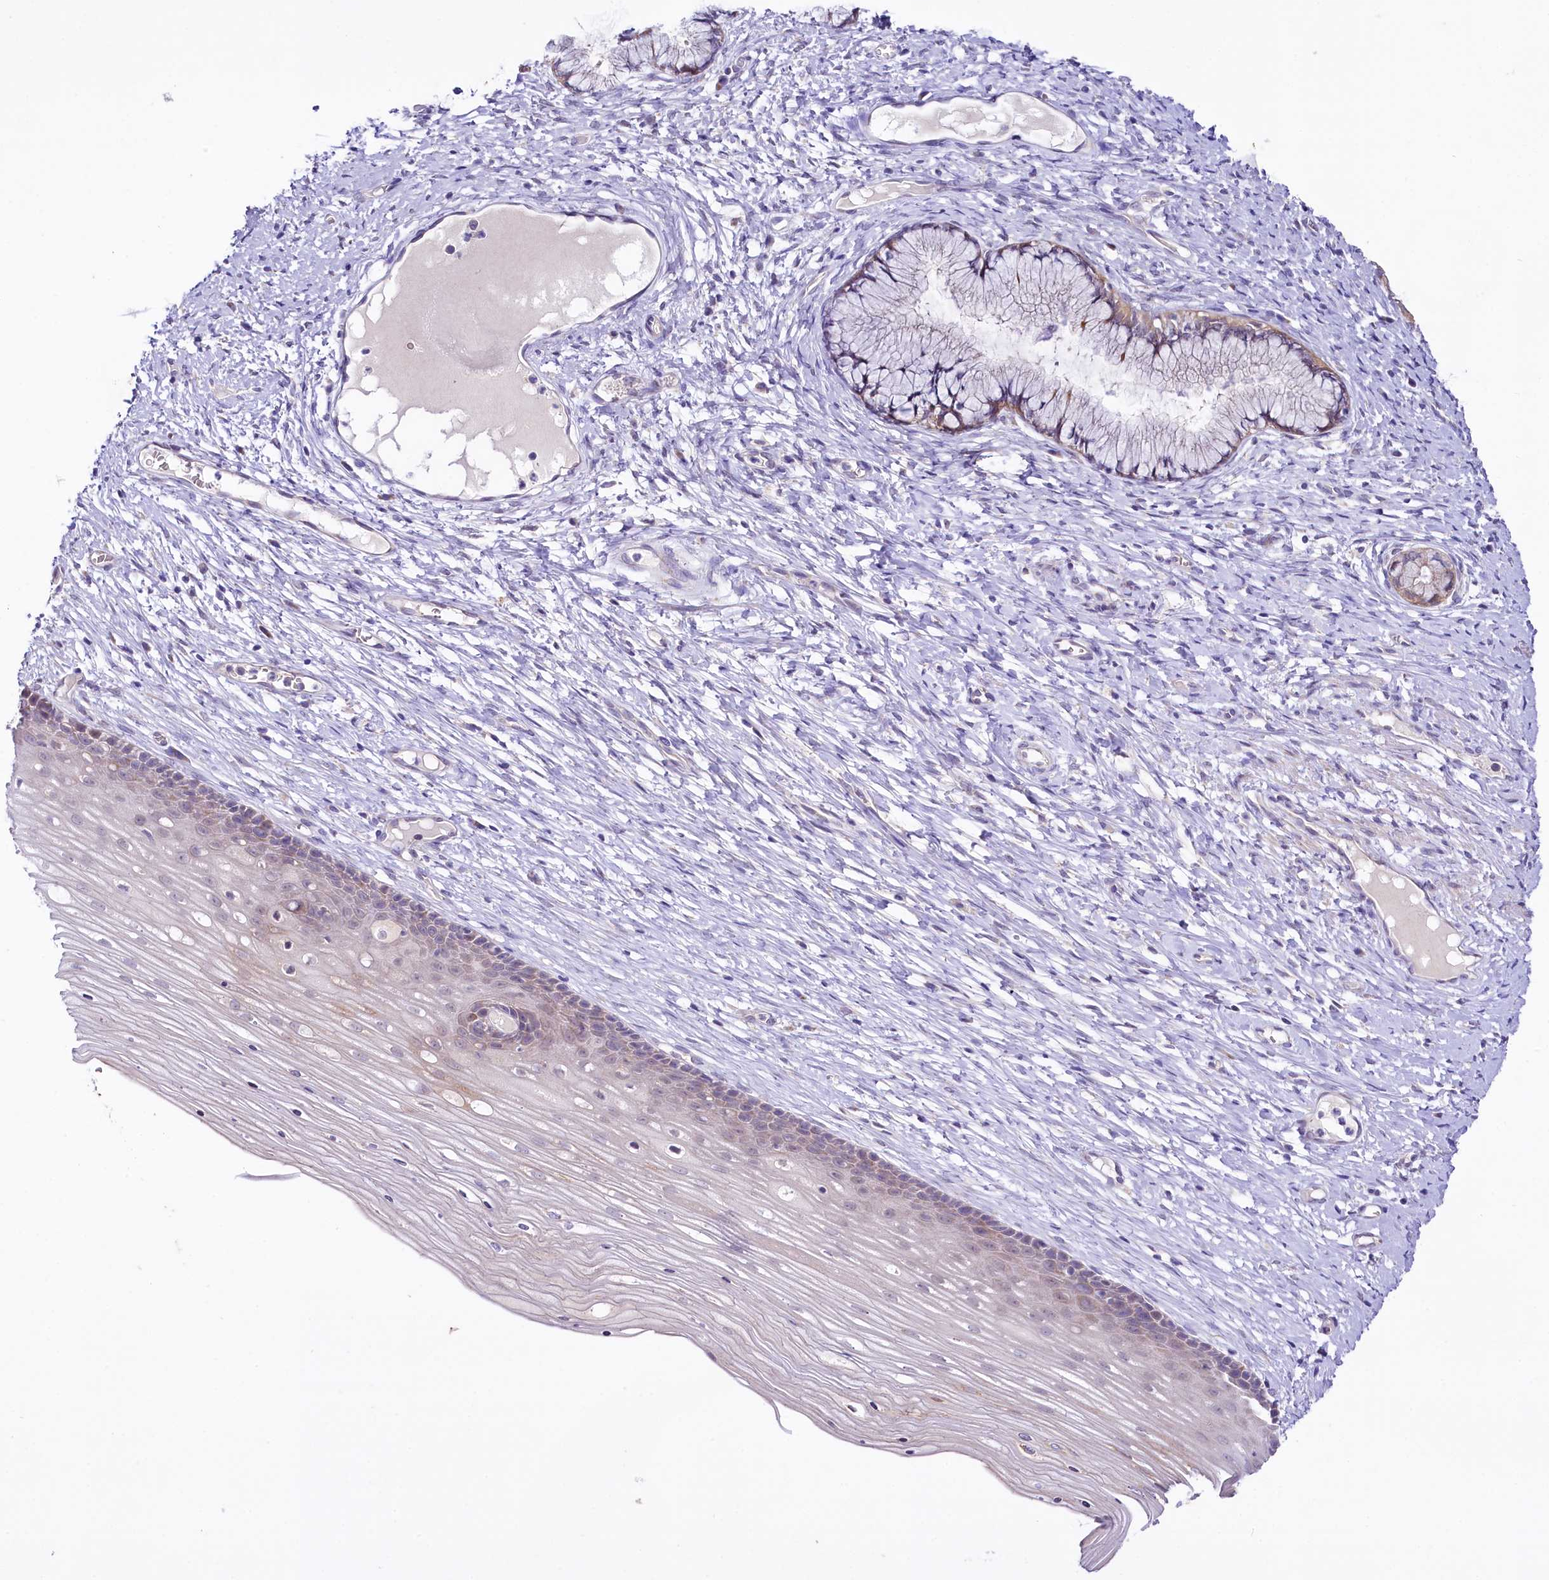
{"staining": {"intensity": "moderate", "quantity": "<25%", "location": "cytoplasmic/membranous"}, "tissue": "cervix", "cell_type": "Glandular cells", "image_type": "normal", "snomed": [{"axis": "morphology", "description": "Normal tissue, NOS"}, {"axis": "topography", "description": "Cervix"}], "caption": "A brown stain shows moderate cytoplasmic/membranous positivity of a protein in glandular cells of normal human cervix. (DAB IHC, brown staining for protein, blue staining for nuclei).", "gene": "CEP295", "patient": {"sex": "female", "age": 42}}